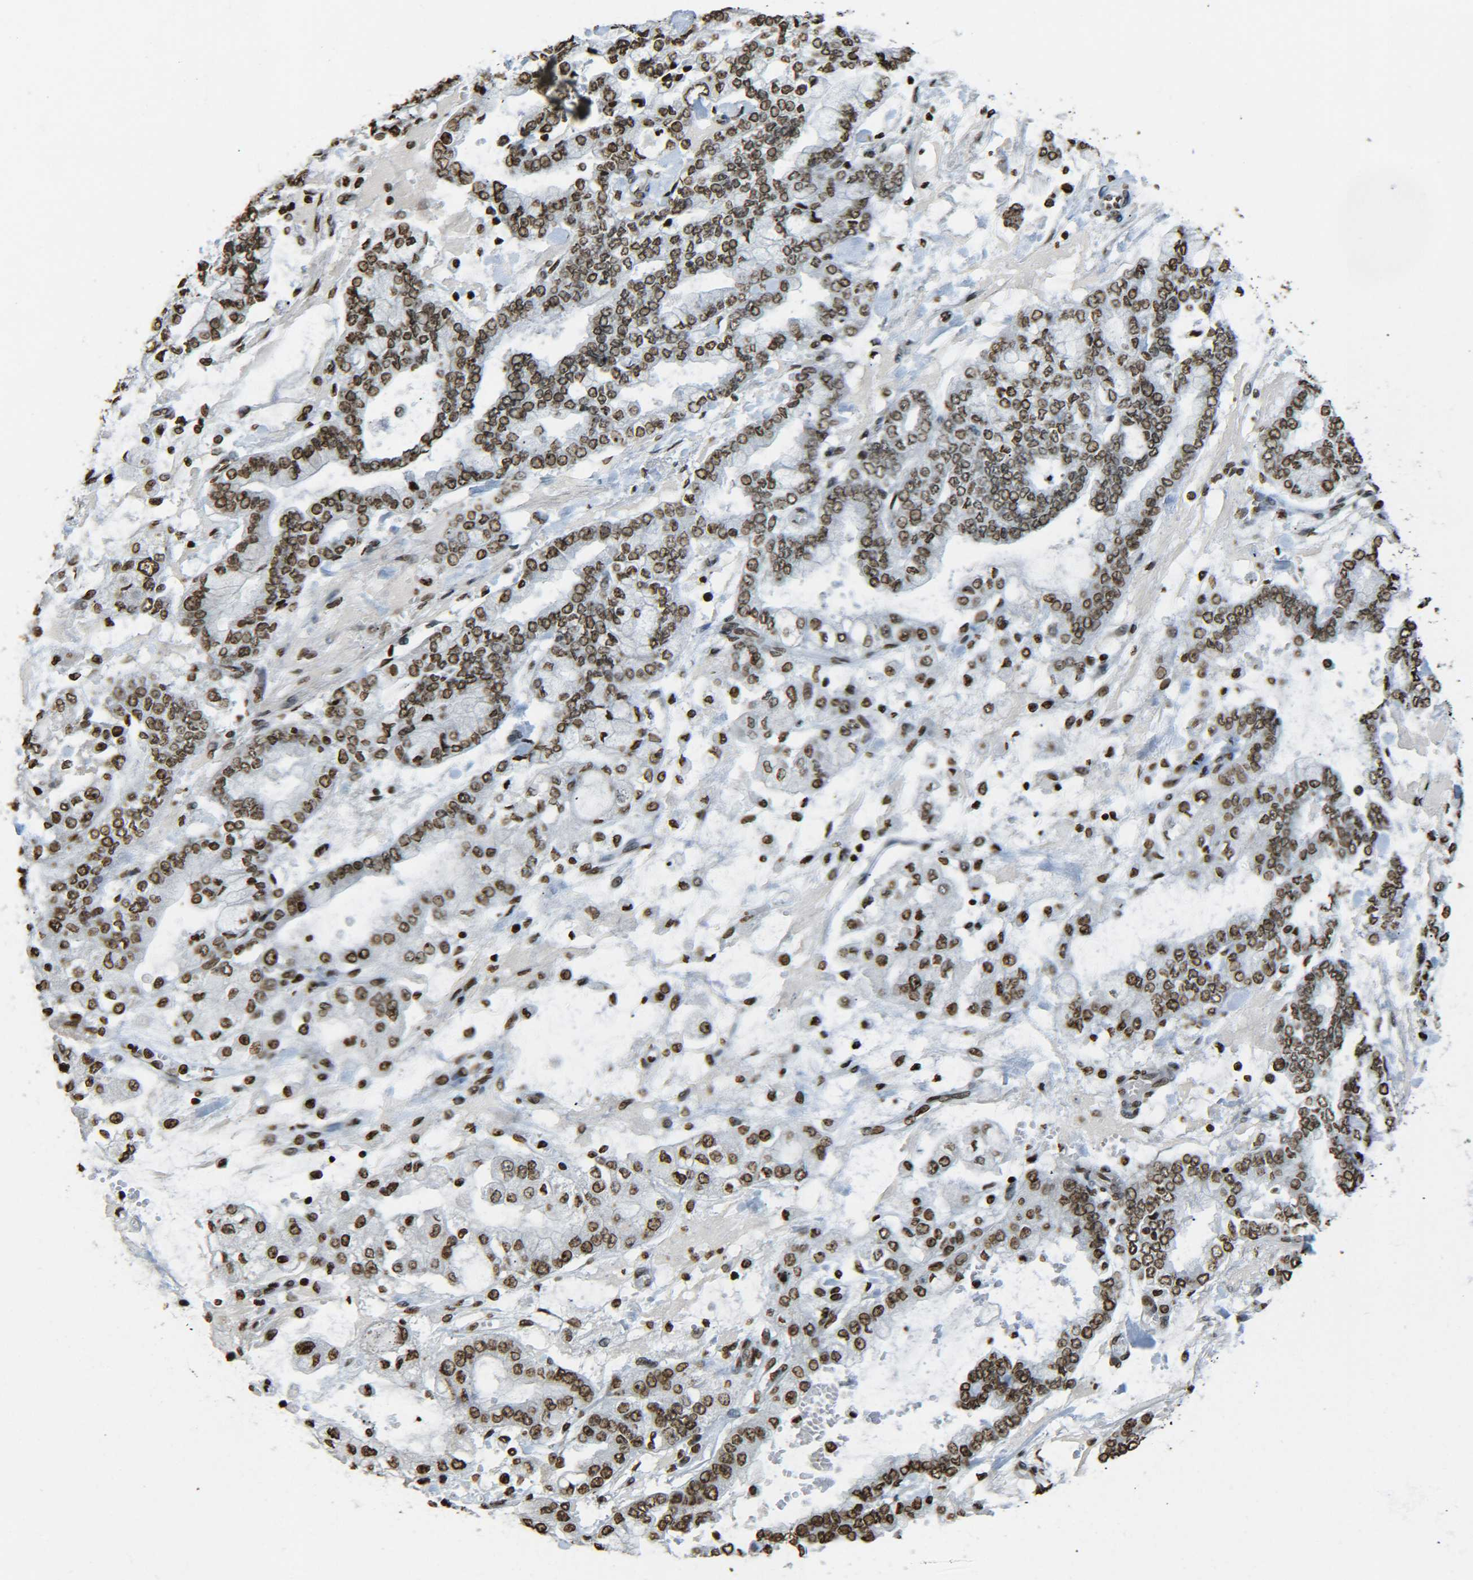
{"staining": {"intensity": "moderate", "quantity": ">75%", "location": "nuclear"}, "tissue": "stomach cancer", "cell_type": "Tumor cells", "image_type": "cancer", "snomed": [{"axis": "morphology", "description": "Normal tissue, NOS"}, {"axis": "morphology", "description": "Adenocarcinoma, NOS"}, {"axis": "topography", "description": "Stomach, upper"}, {"axis": "topography", "description": "Stomach"}], "caption": "Stomach cancer stained with immunohistochemistry (IHC) exhibits moderate nuclear staining in approximately >75% of tumor cells.", "gene": "H4C16", "patient": {"sex": "male", "age": 76}}